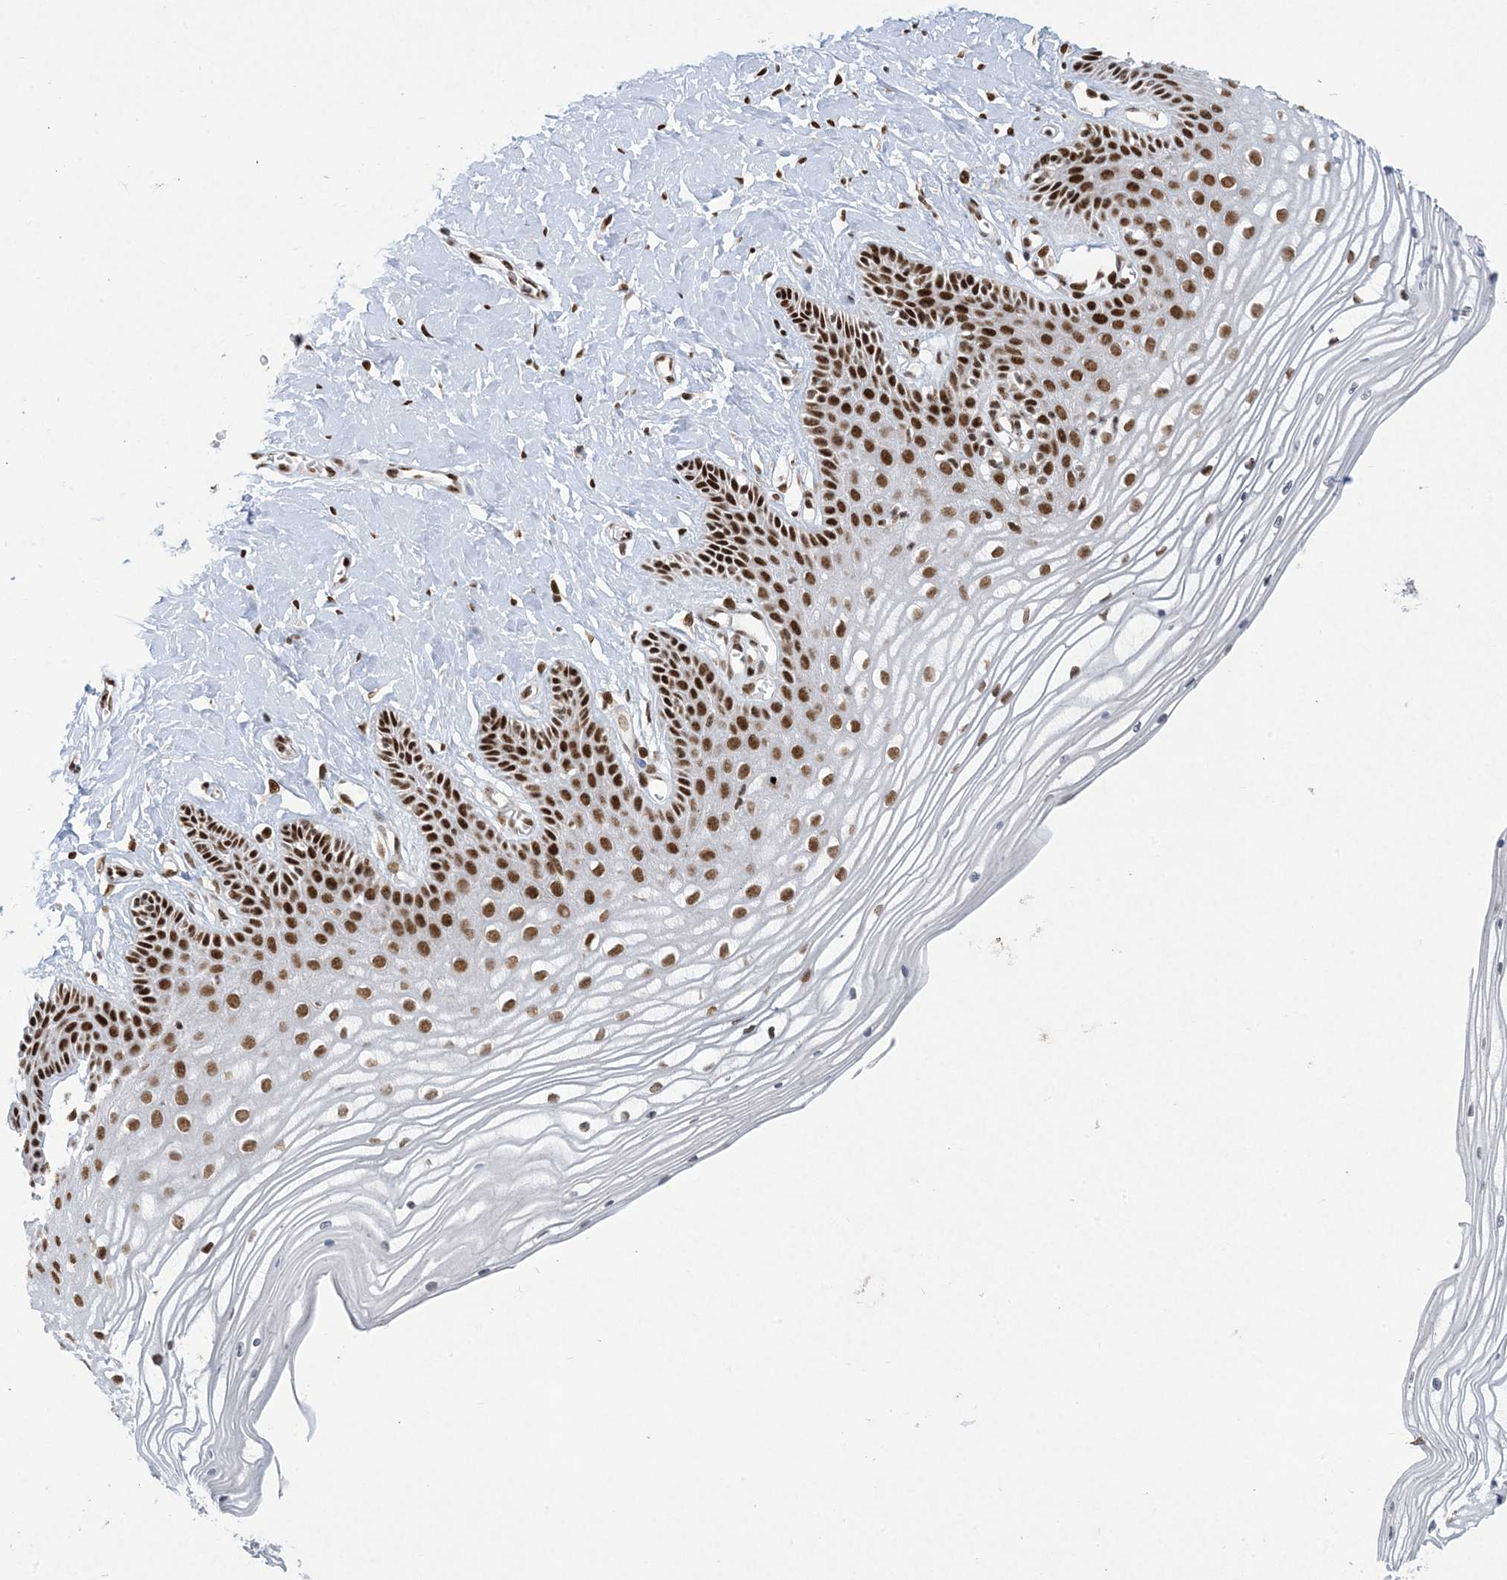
{"staining": {"intensity": "strong", "quantity": ">75%", "location": "nuclear"}, "tissue": "vagina", "cell_type": "Squamous epithelial cells", "image_type": "normal", "snomed": [{"axis": "morphology", "description": "Normal tissue, NOS"}, {"axis": "topography", "description": "Vagina"}, {"axis": "topography", "description": "Cervix"}], "caption": "High-magnification brightfield microscopy of benign vagina stained with DAB (3,3'-diaminobenzidine) (brown) and counterstained with hematoxylin (blue). squamous epithelial cells exhibit strong nuclear positivity is present in about>75% of cells.", "gene": "PKNOX2", "patient": {"sex": "female", "age": 40}}